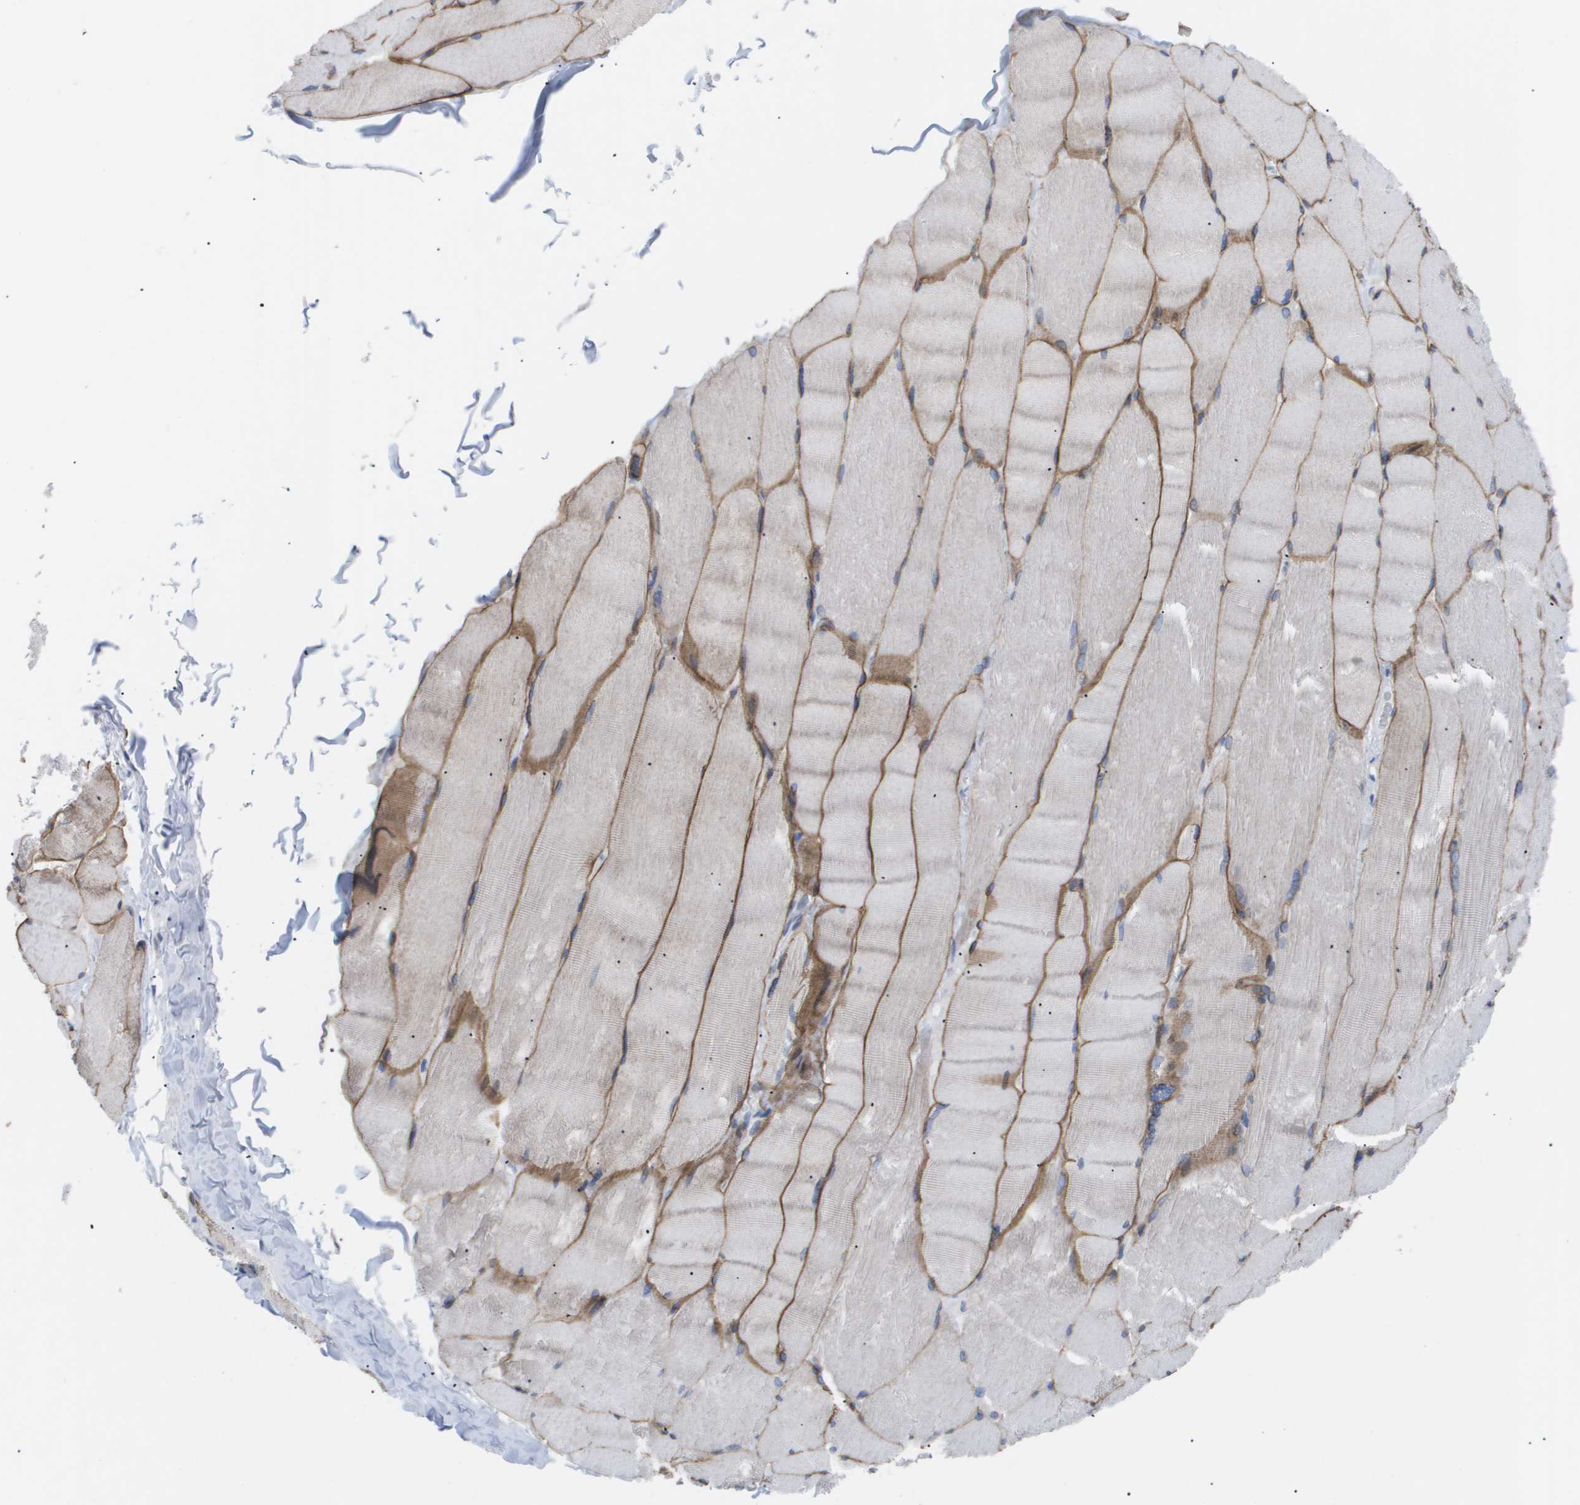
{"staining": {"intensity": "moderate", "quantity": ">75%", "location": "cytoplasmic/membranous"}, "tissue": "skeletal muscle", "cell_type": "Myocytes", "image_type": "normal", "snomed": [{"axis": "morphology", "description": "Normal tissue, NOS"}, {"axis": "topography", "description": "Skin"}, {"axis": "topography", "description": "Skeletal muscle"}], "caption": "Normal skeletal muscle shows moderate cytoplasmic/membranous expression in about >75% of myocytes, visualized by immunohistochemistry. The protein of interest is stained brown, and the nuclei are stained in blue (DAB (3,3'-diaminobenzidine) IHC with brightfield microscopy, high magnification).", "gene": "CAV3", "patient": {"sex": "male", "age": 83}}